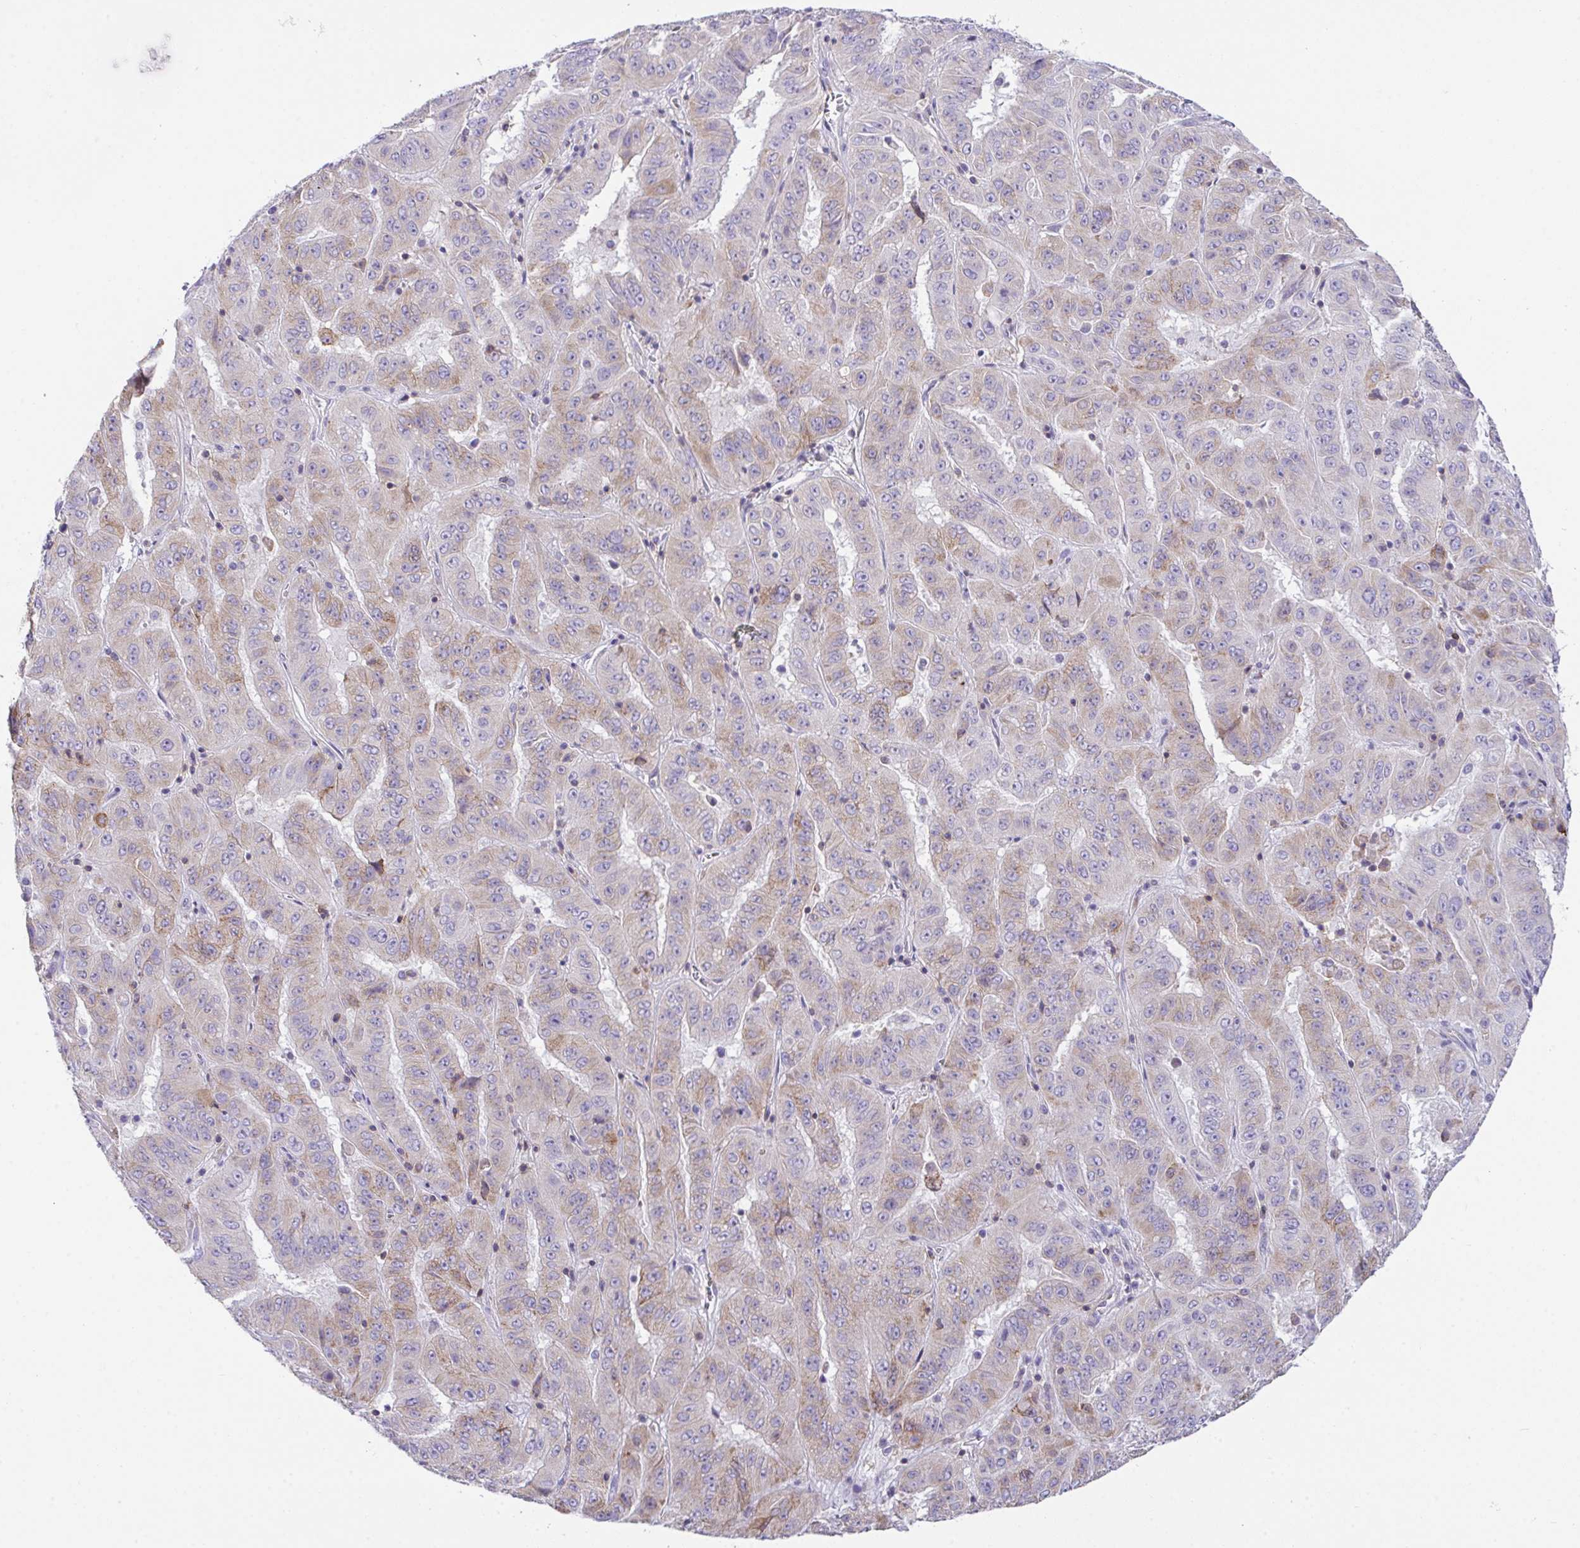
{"staining": {"intensity": "weak", "quantity": "25%-75%", "location": "cytoplasmic/membranous"}, "tissue": "pancreatic cancer", "cell_type": "Tumor cells", "image_type": "cancer", "snomed": [{"axis": "morphology", "description": "Adenocarcinoma, NOS"}, {"axis": "topography", "description": "Pancreas"}], "caption": "Protein expression analysis of pancreatic cancer displays weak cytoplasmic/membranous expression in about 25%-75% of tumor cells. (Brightfield microscopy of DAB IHC at high magnification).", "gene": "MIA3", "patient": {"sex": "male", "age": 63}}